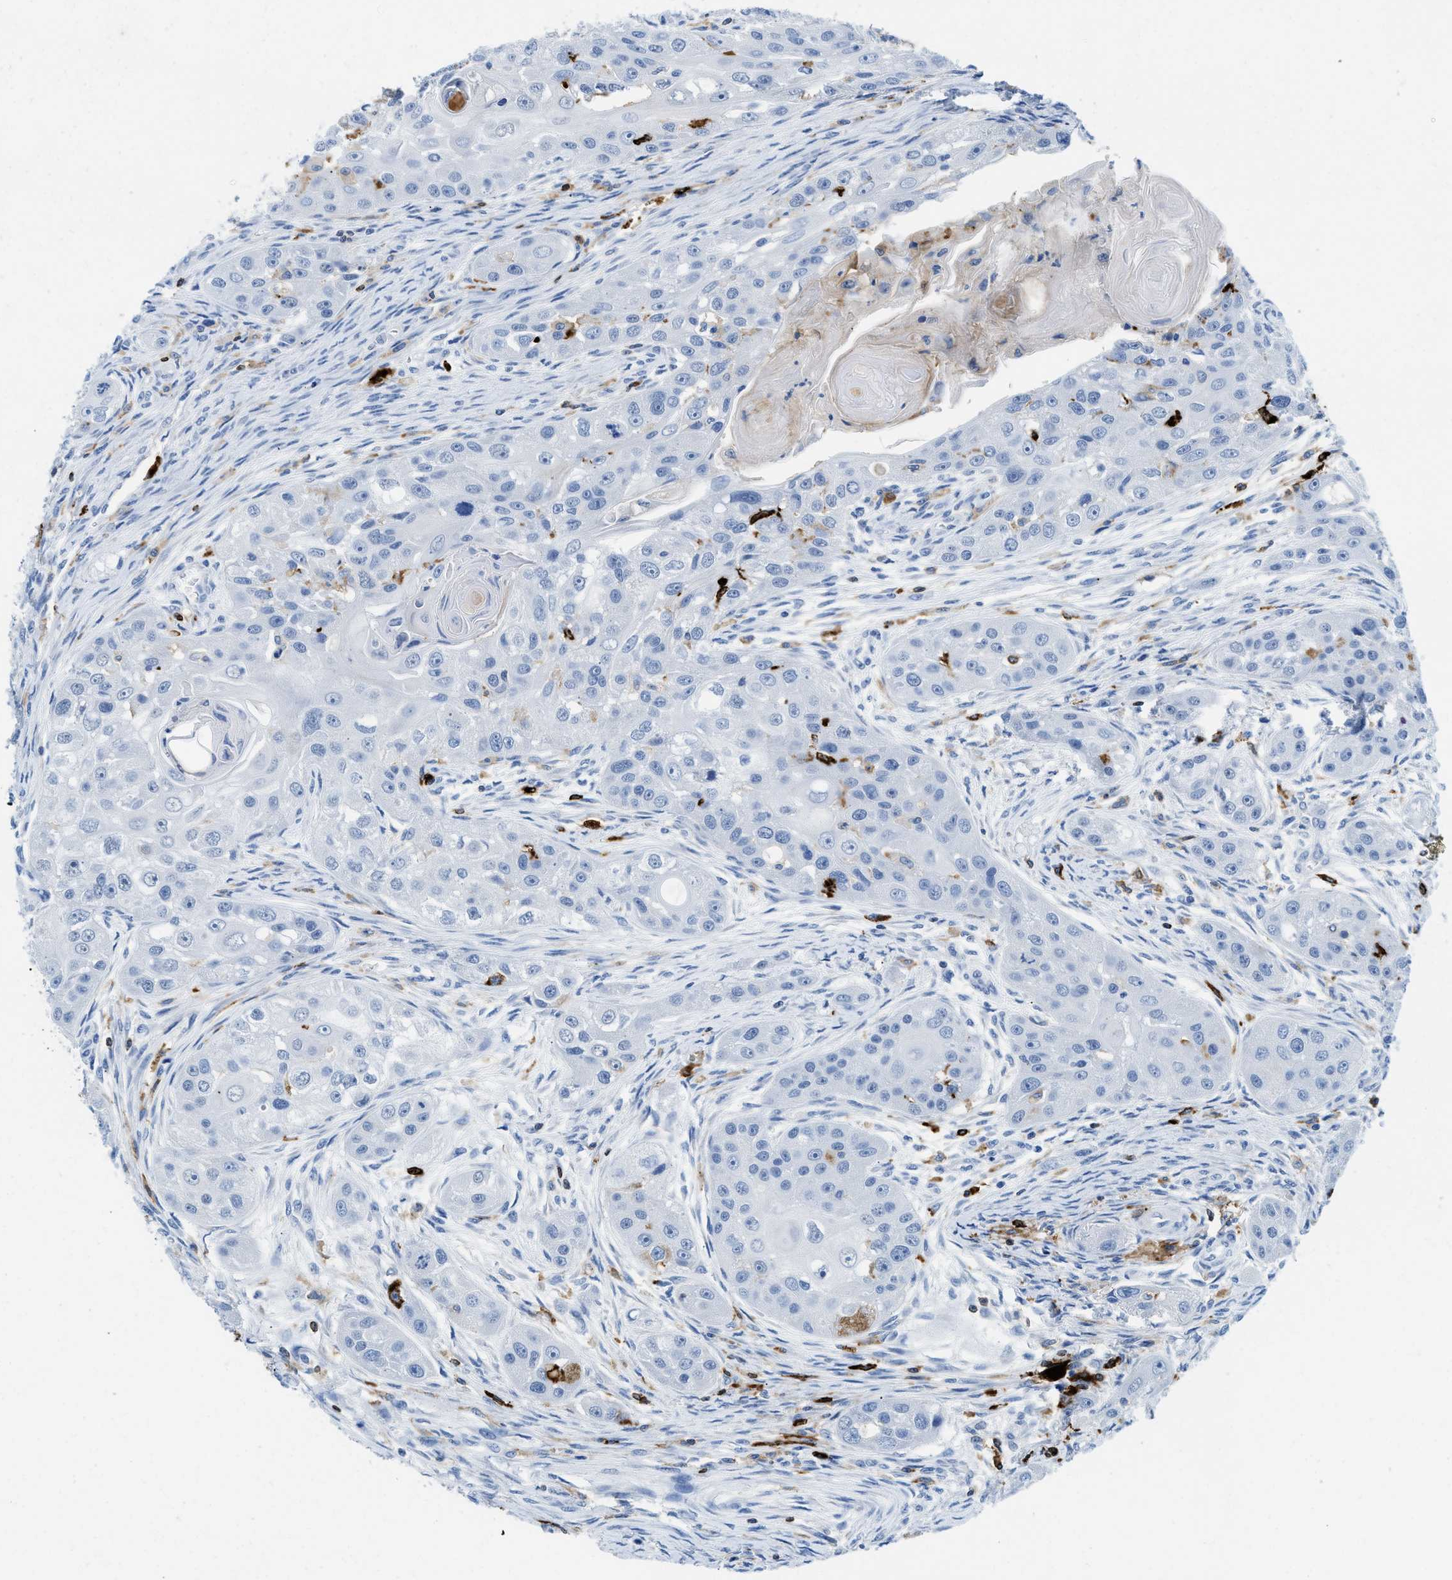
{"staining": {"intensity": "negative", "quantity": "none", "location": "none"}, "tissue": "head and neck cancer", "cell_type": "Tumor cells", "image_type": "cancer", "snomed": [{"axis": "morphology", "description": "Normal tissue, NOS"}, {"axis": "morphology", "description": "Squamous cell carcinoma, NOS"}, {"axis": "topography", "description": "Skeletal muscle"}, {"axis": "topography", "description": "Head-Neck"}], "caption": "Human head and neck squamous cell carcinoma stained for a protein using IHC exhibits no positivity in tumor cells.", "gene": "CD226", "patient": {"sex": "male", "age": 51}}